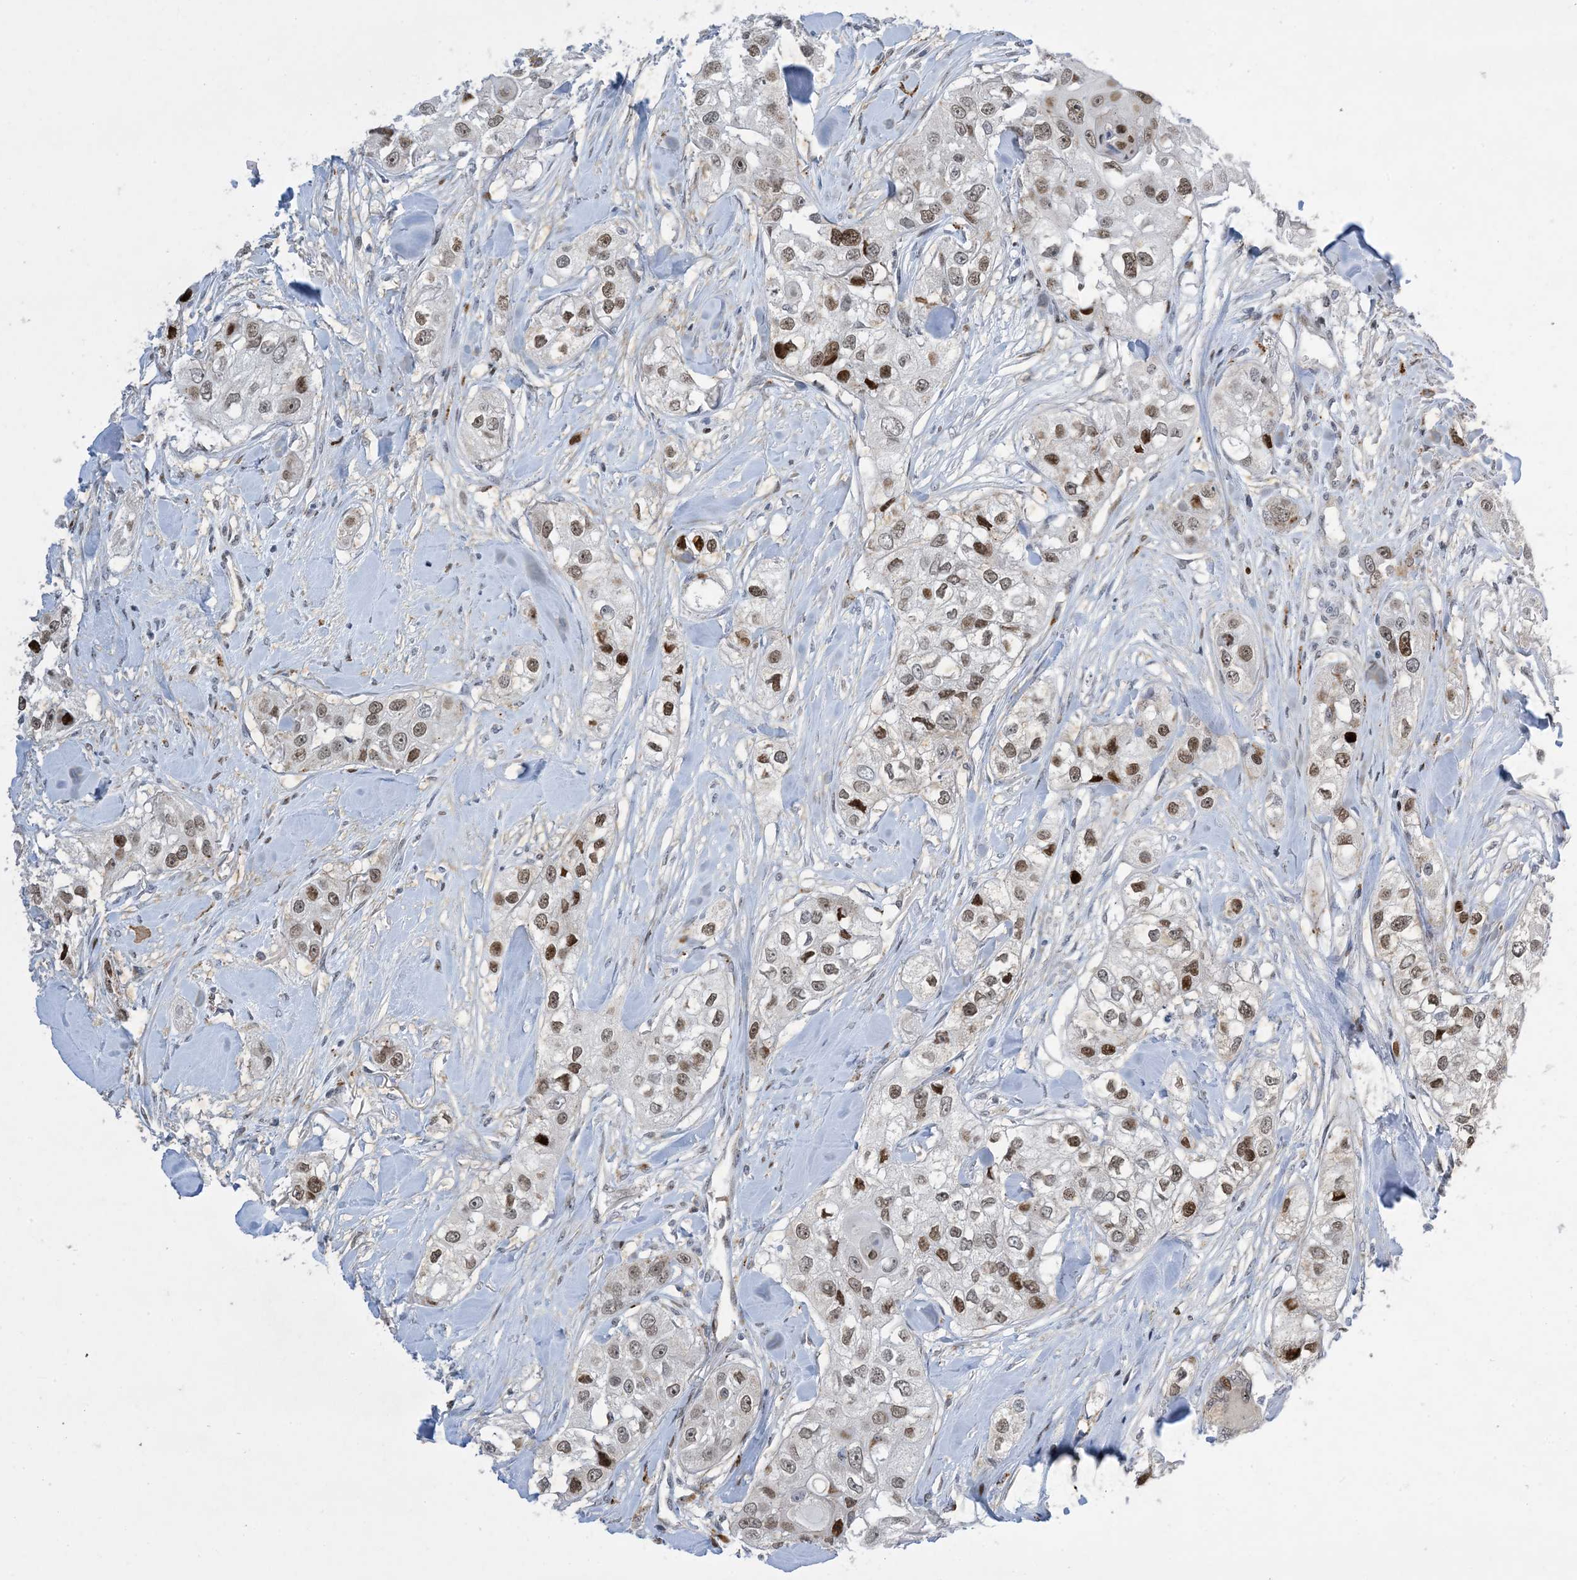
{"staining": {"intensity": "moderate", "quantity": "25%-75%", "location": "nuclear"}, "tissue": "head and neck cancer", "cell_type": "Tumor cells", "image_type": "cancer", "snomed": [{"axis": "morphology", "description": "Normal tissue, NOS"}, {"axis": "morphology", "description": "Squamous cell carcinoma, NOS"}, {"axis": "topography", "description": "Skeletal muscle"}, {"axis": "topography", "description": "Head-Neck"}], "caption": "Immunohistochemical staining of human head and neck cancer (squamous cell carcinoma) exhibits medium levels of moderate nuclear protein staining in approximately 25%-75% of tumor cells. (DAB IHC with brightfield microscopy, high magnification).", "gene": "SLC25A53", "patient": {"sex": "male", "age": 51}}